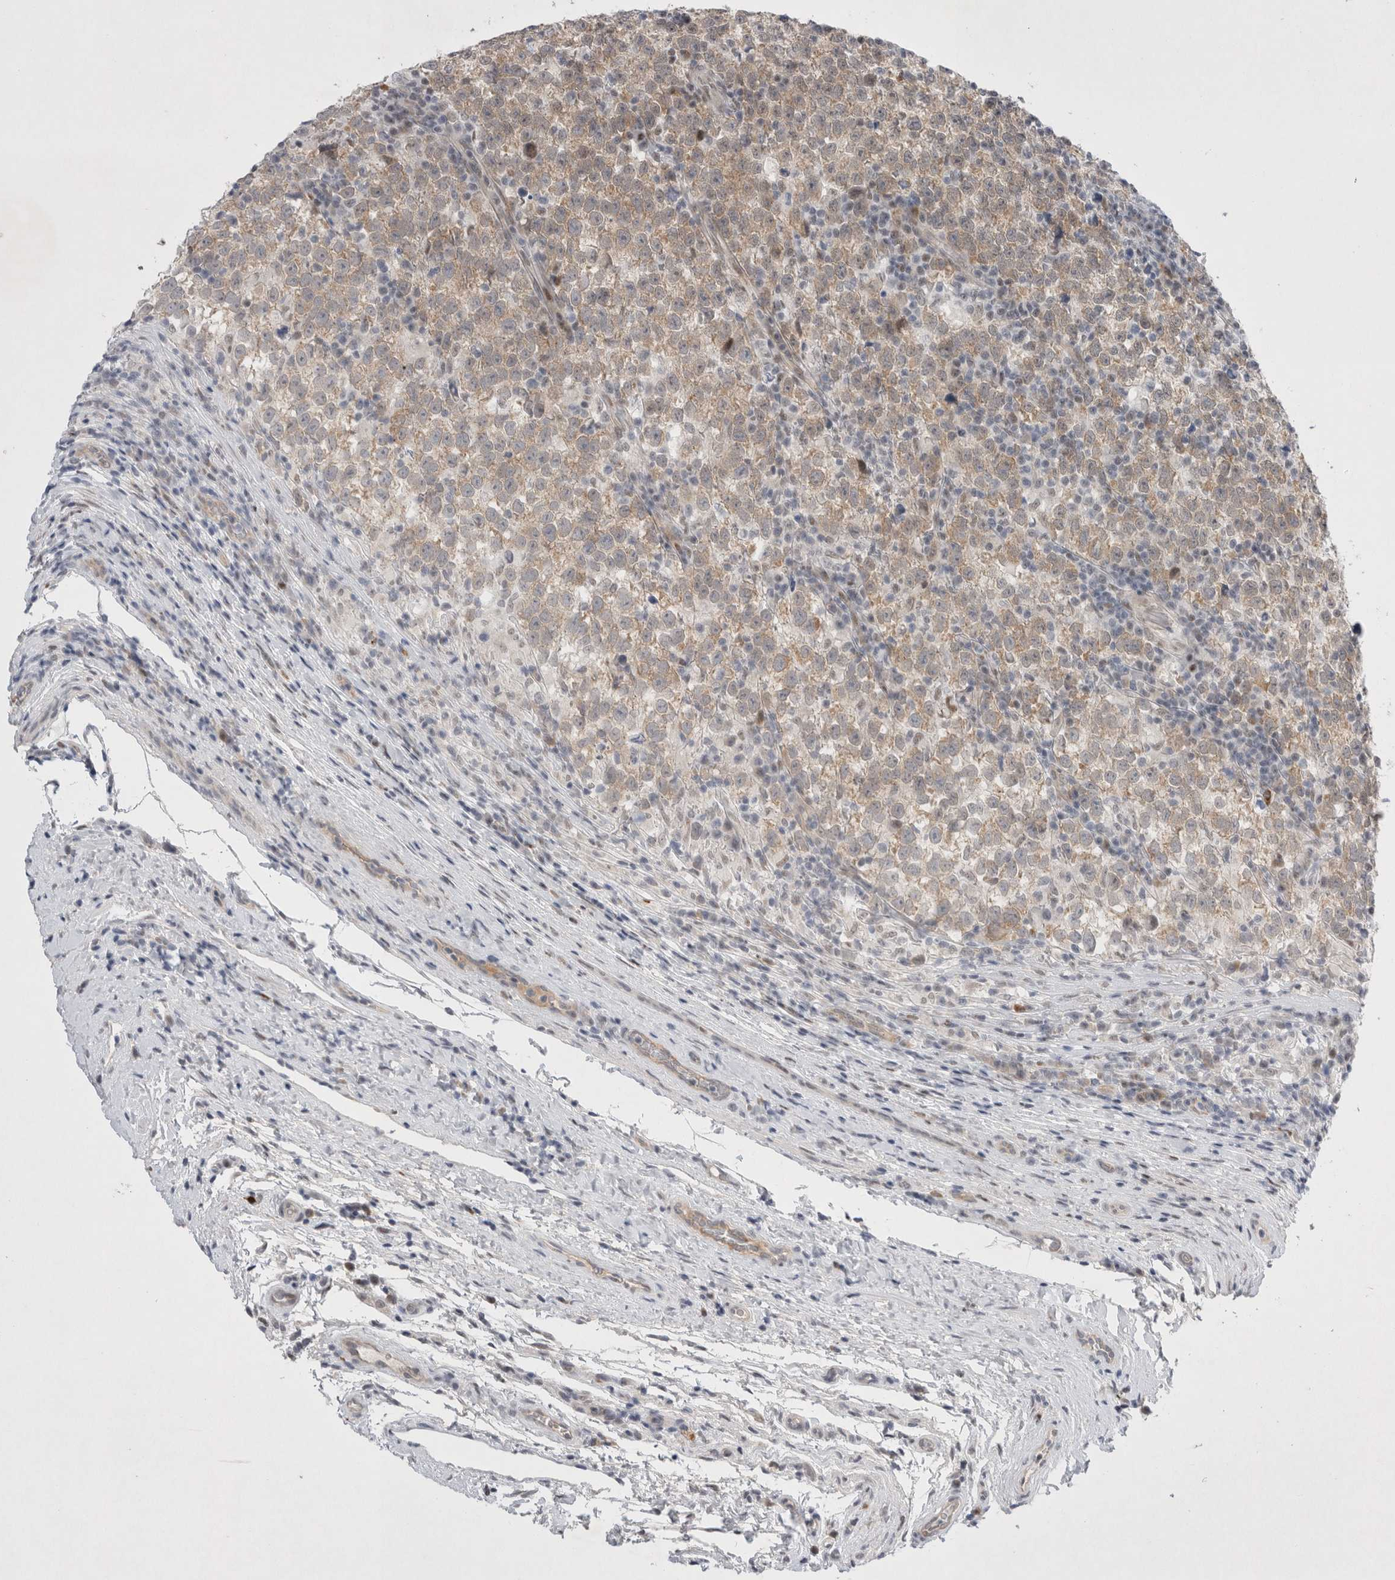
{"staining": {"intensity": "weak", "quantity": ">75%", "location": "cytoplasmic/membranous"}, "tissue": "testis cancer", "cell_type": "Tumor cells", "image_type": "cancer", "snomed": [{"axis": "morphology", "description": "Normal tissue, NOS"}, {"axis": "morphology", "description": "Seminoma, NOS"}, {"axis": "topography", "description": "Testis"}], "caption": "Immunohistochemistry micrograph of human seminoma (testis) stained for a protein (brown), which displays low levels of weak cytoplasmic/membranous expression in about >75% of tumor cells.", "gene": "WIPF2", "patient": {"sex": "male", "age": 43}}